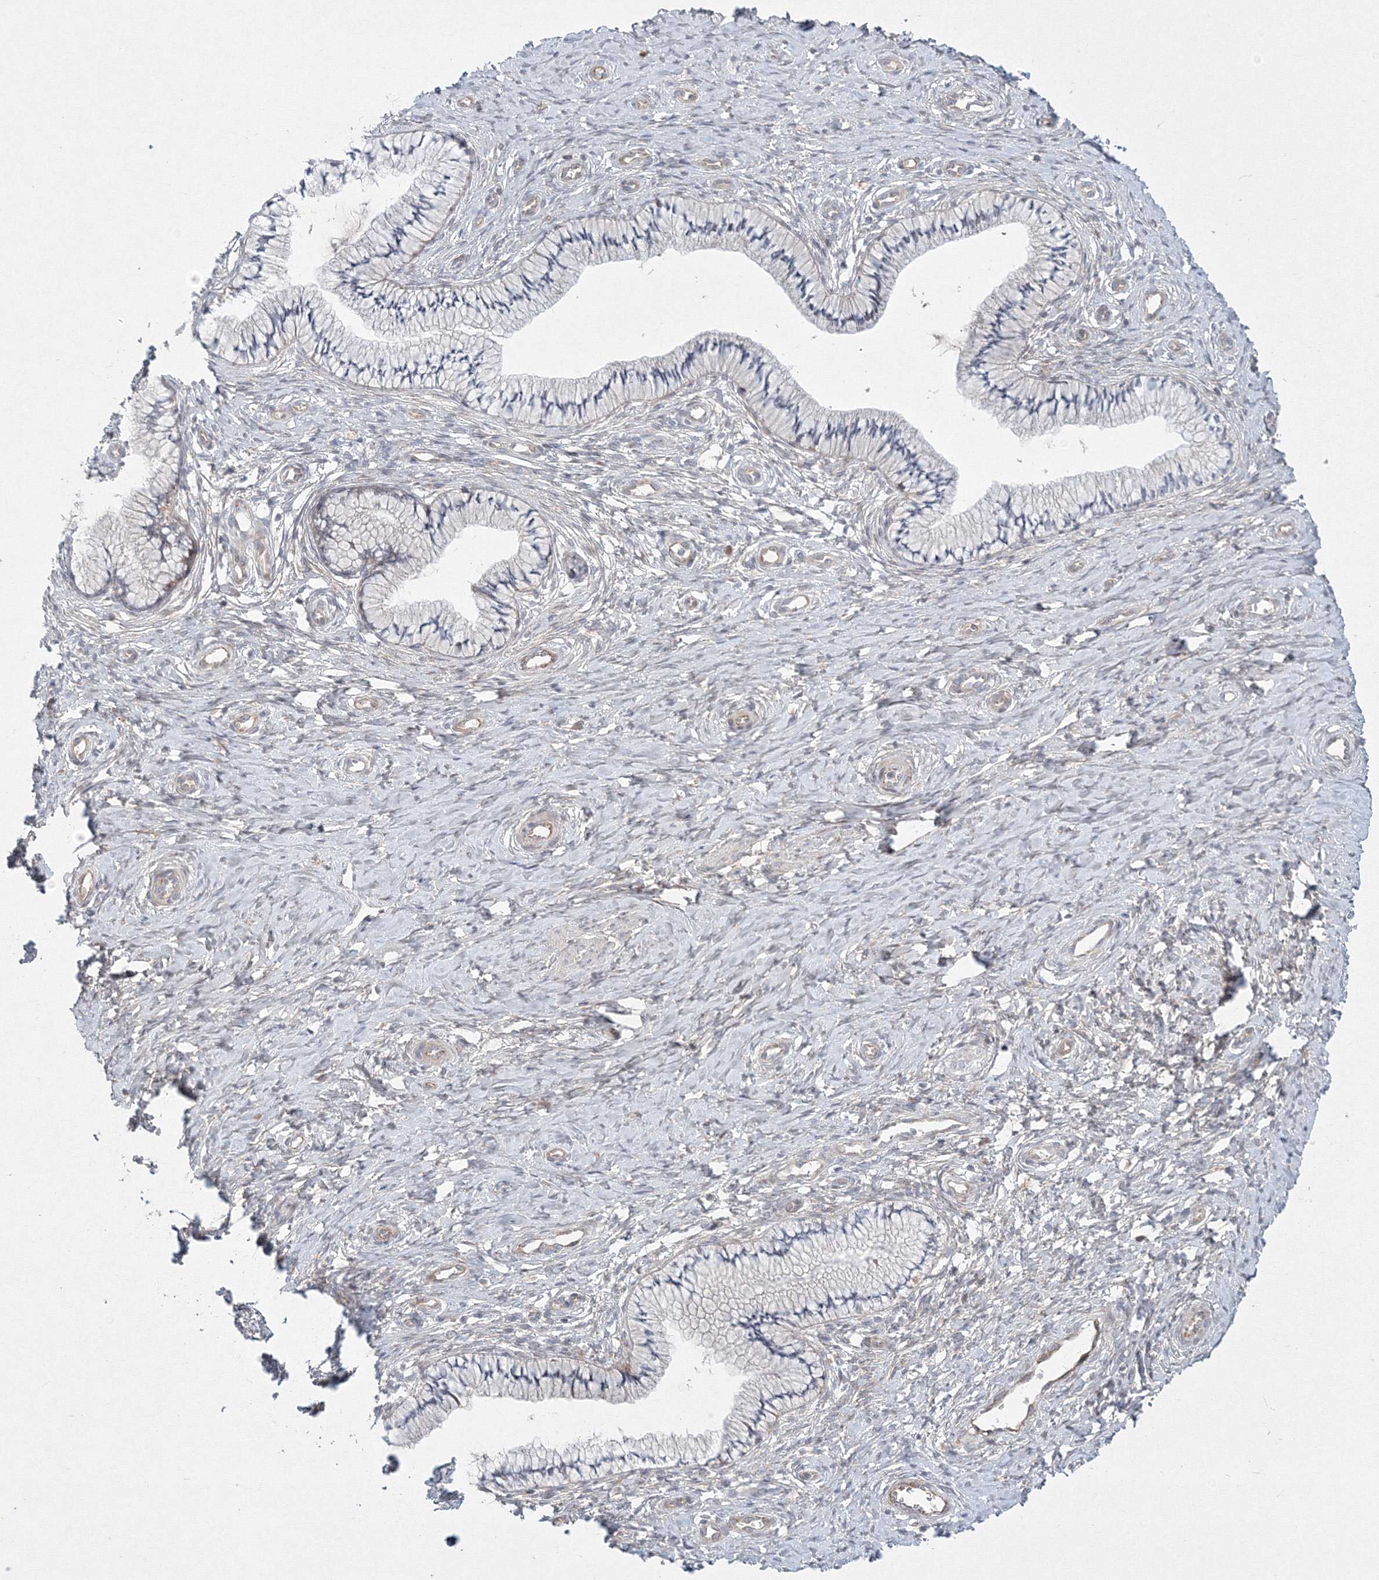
{"staining": {"intensity": "weak", "quantity": "<25%", "location": "cytoplasmic/membranous"}, "tissue": "cervix", "cell_type": "Glandular cells", "image_type": "normal", "snomed": [{"axis": "morphology", "description": "Normal tissue, NOS"}, {"axis": "topography", "description": "Cervix"}], "caption": "This is an immunohistochemistry histopathology image of normal human cervix. There is no positivity in glandular cells.", "gene": "WDR49", "patient": {"sex": "female", "age": 36}}